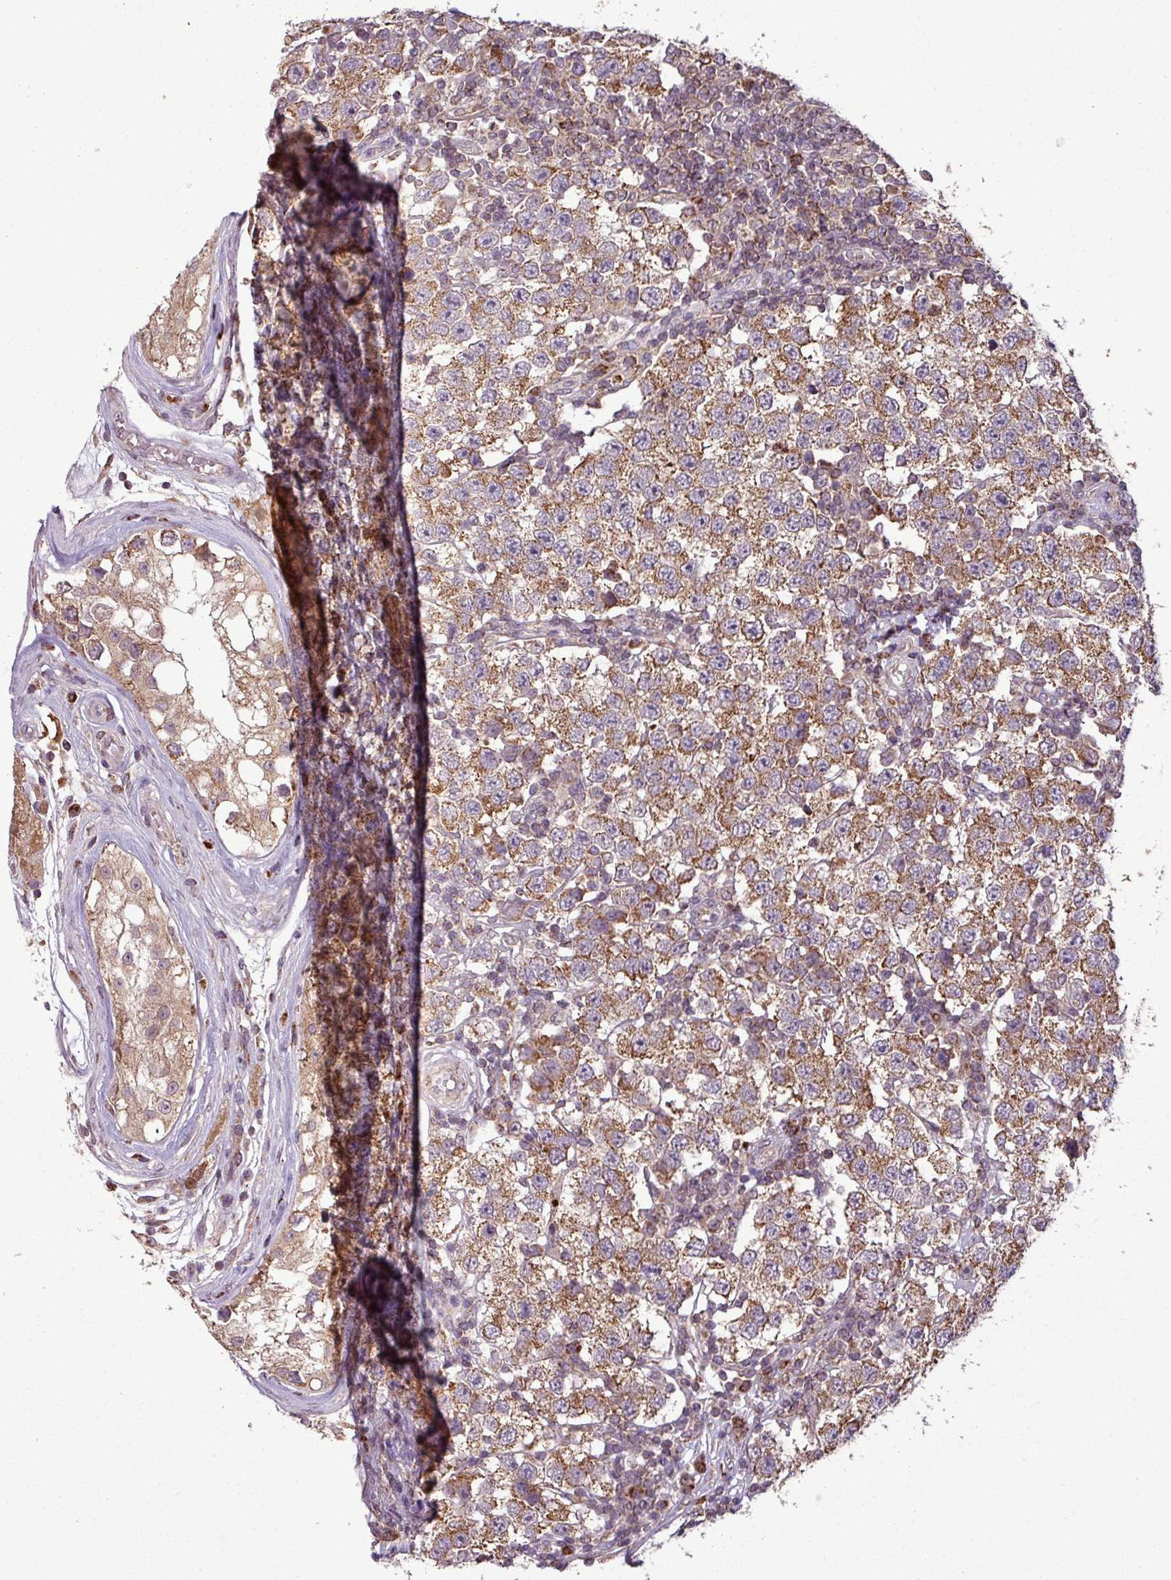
{"staining": {"intensity": "moderate", "quantity": ">75%", "location": "cytoplasmic/membranous"}, "tissue": "testis cancer", "cell_type": "Tumor cells", "image_type": "cancer", "snomed": [{"axis": "morphology", "description": "Seminoma, NOS"}, {"axis": "topography", "description": "Testis"}], "caption": "Protein staining of testis cancer (seminoma) tissue exhibits moderate cytoplasmic/membranous staining in about >75% of tumor cells.", "gene": "MCTP2", "patient": {"sex": "male", "age": 34}}